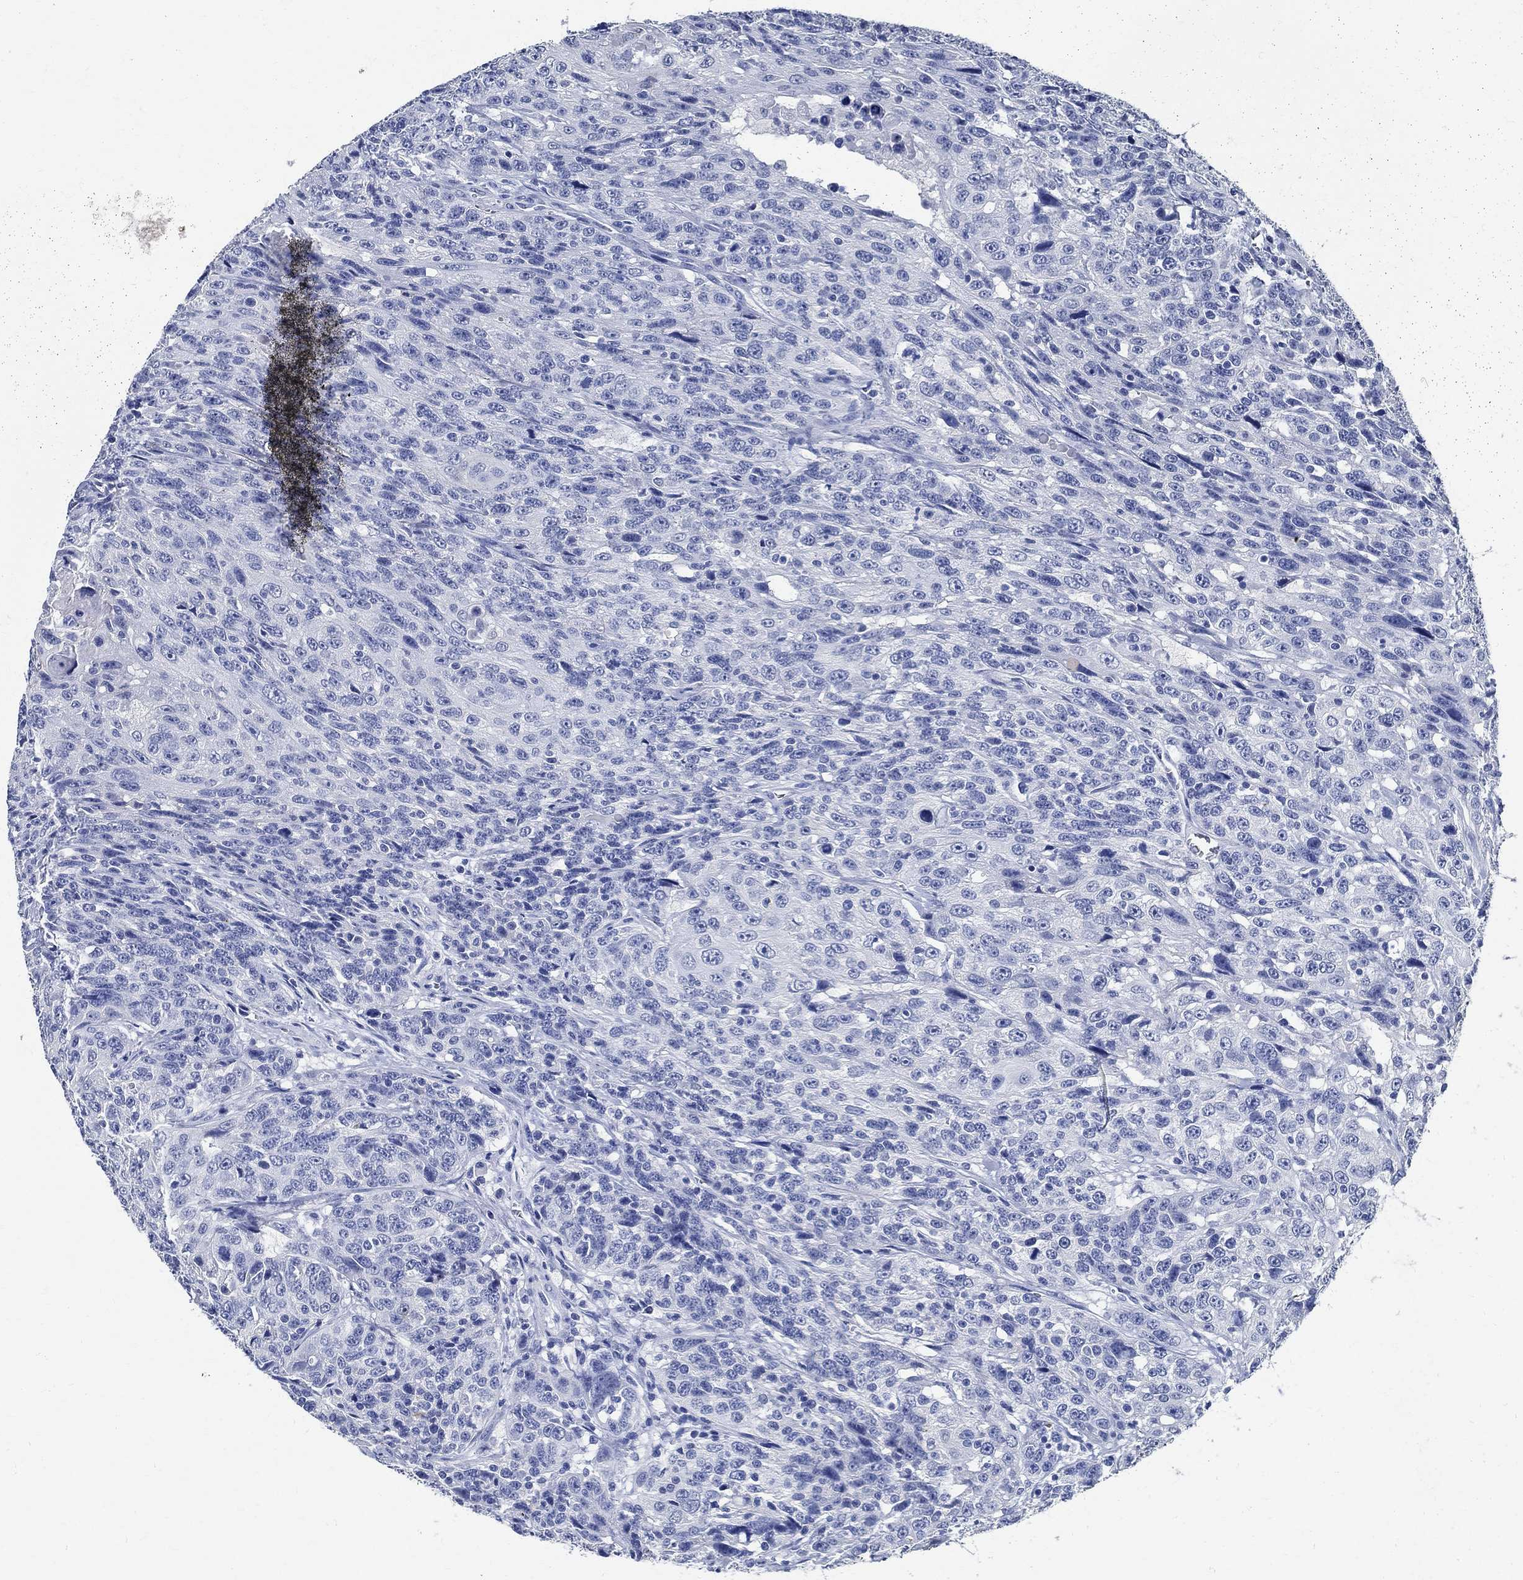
{"staining": {"intensity": "negative", "quantity": "none", "location": "none"}, "tissue": "urothelial cancer", "cell_type": "Tumor cells", "image_type": "cancer", "snomed": [{"axis": "morphology", "description": "Urothelial carcinoma, NOS"}, {"axis": "morphology", "description": "Urothelial carcinoma, High grade"}, {"axis": "topography", "description": "Urinary bladder"}], "caption": "DAB (3,3'-diaminobenzidine) immunohistochemical staining of human high-grade urothelial carcinoma demonstrates no significant positivity in tumor cells.", "gene": "TMEM221", "patient": {"sex": "female", "age": 73}}